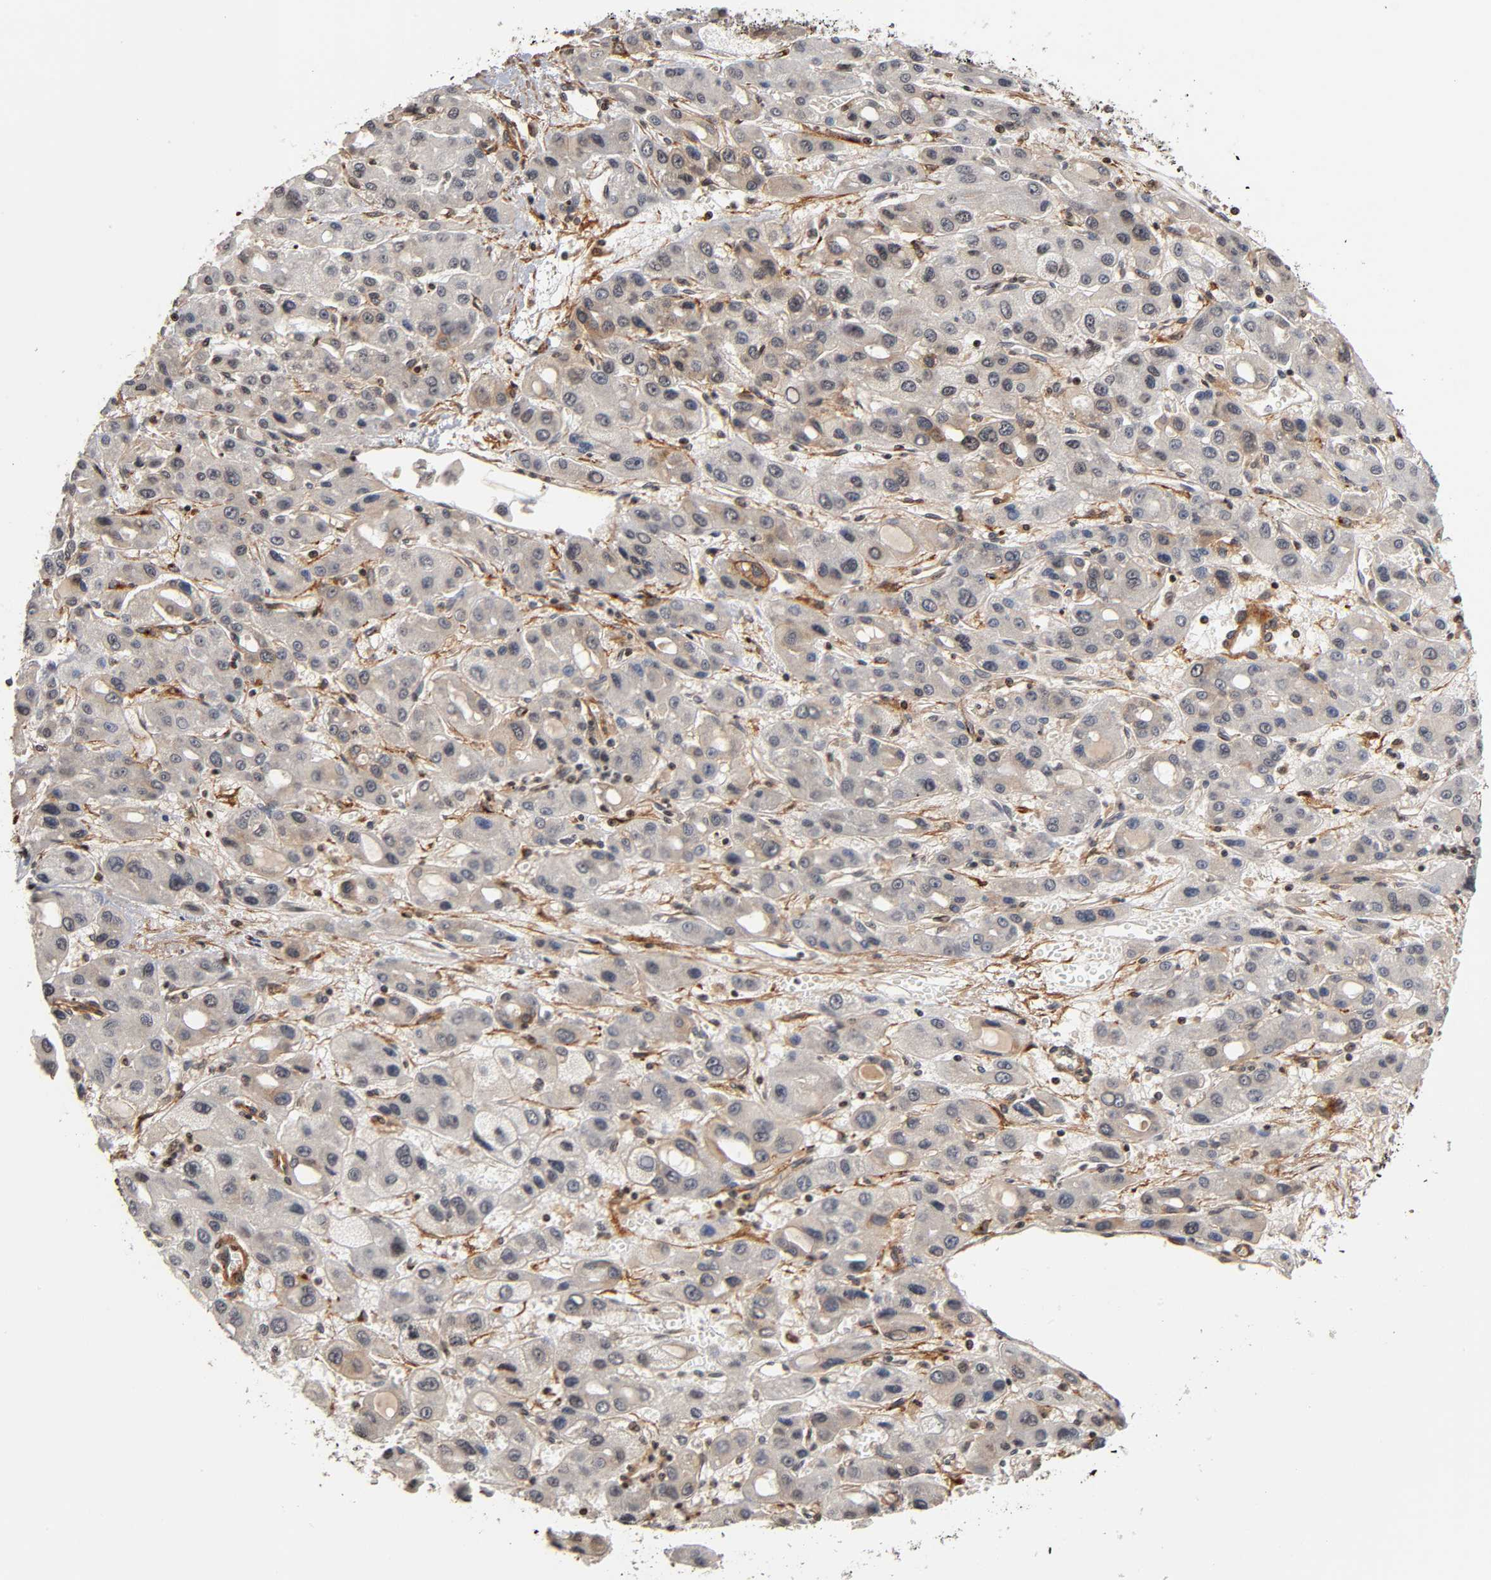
{"staining": {"intensity": "negative", "quantity": "none", "location": "none"}, "tissue": "liver cancer", "cell_type": "Tumor cells", "image_type": "cancer", "snomed": [{"axis": "morphology", "description": "Carcinoma, Hepatocellular, NOS"}, {"axis": "topography", "description": "Liver"}], "caption": "Immunohistochemical staining of hepatocellular carcinoma (liver) demonstrates no significant positivity in tumor cells.", "gene": "ITGAV", "patient": {"sex": "male", "age": 55}}